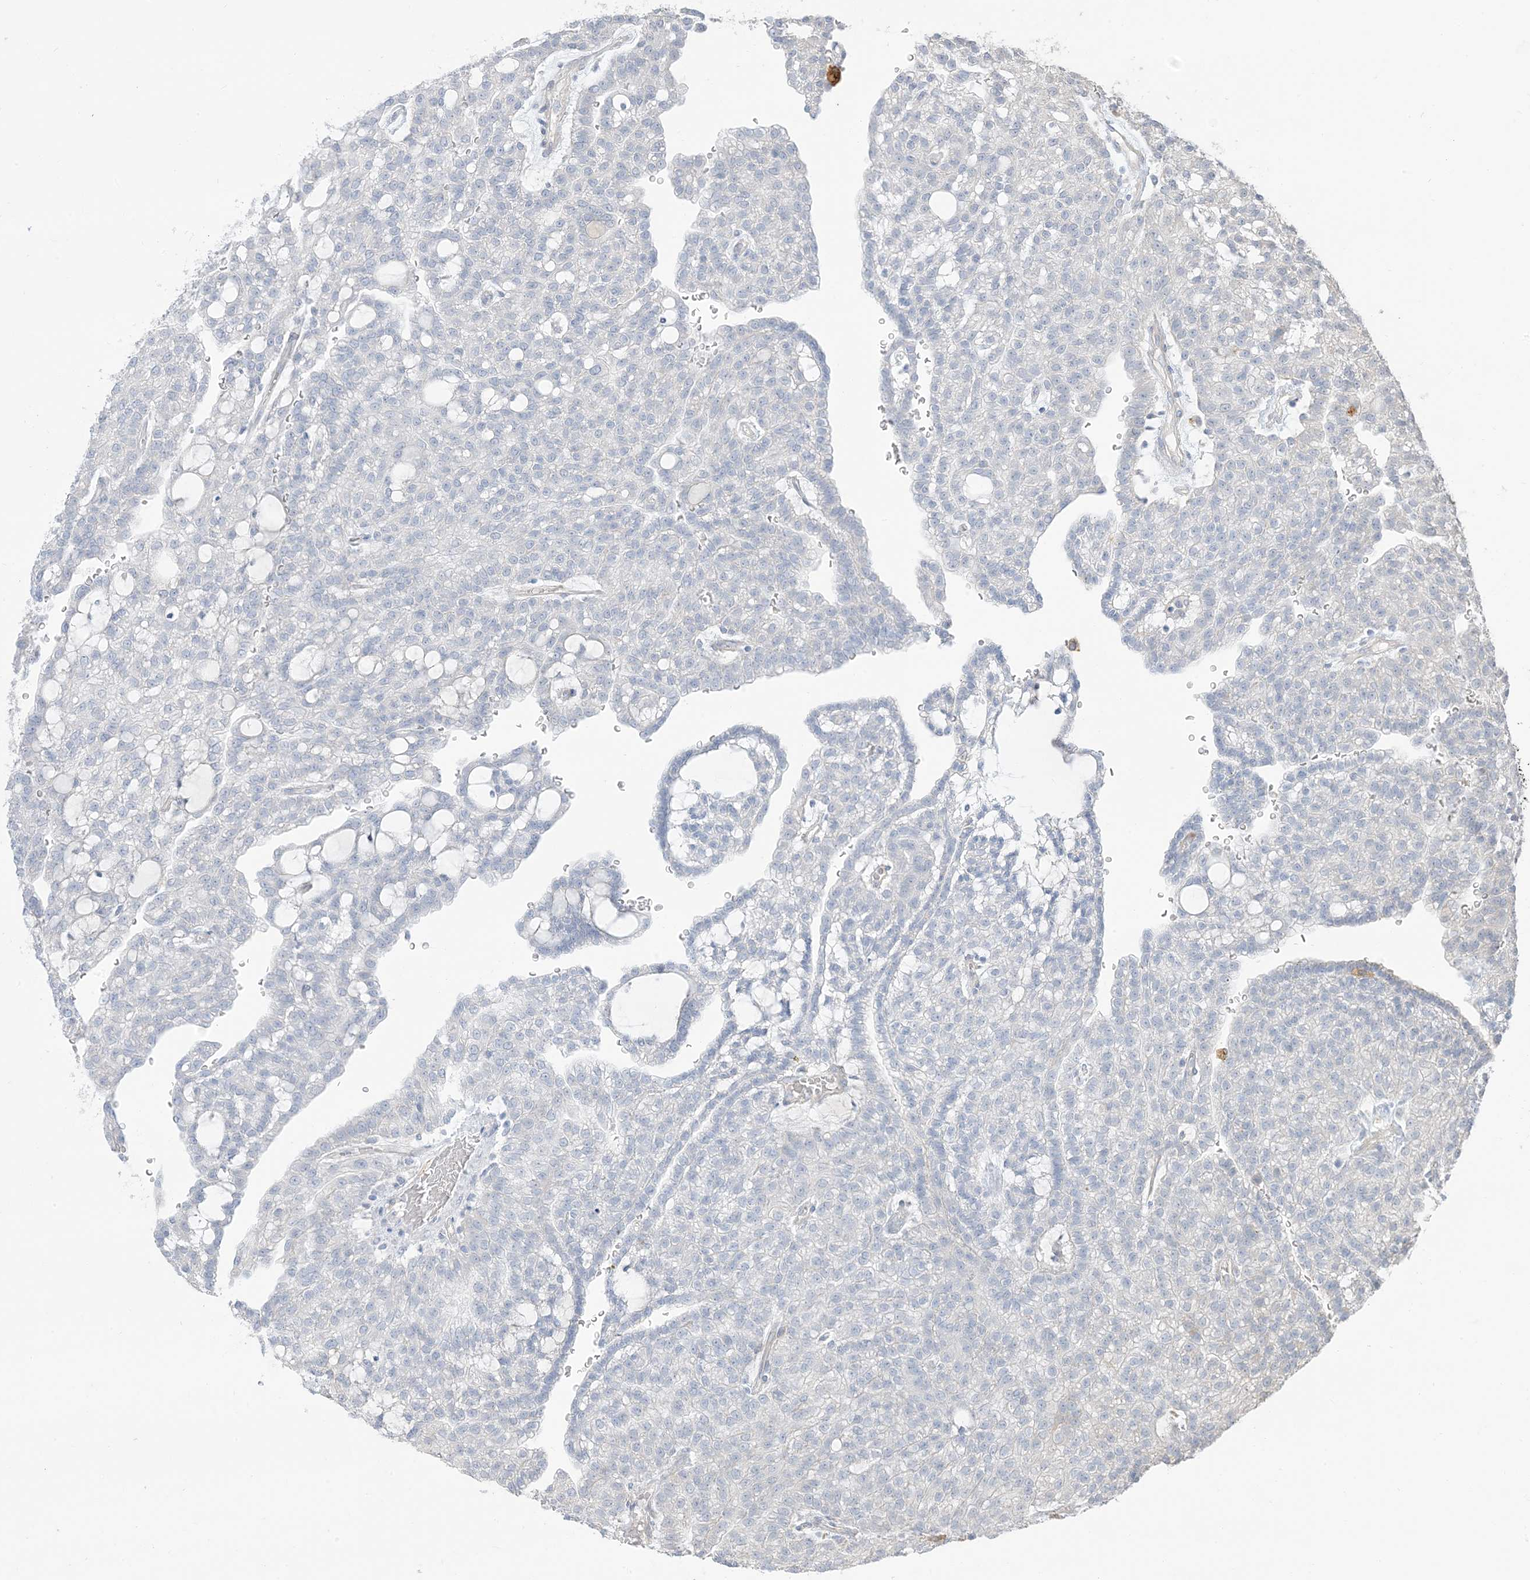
{"staining": {"intensity": "negative", "quantity": "none", "location": "none"}, "tissue": "renal cancer", "cell_type": "Tumor cells", "image_type": "cancer", "snomed": [{"axis": "morphology", "description": "Adenocarcinoma, NOS"}, {"axis": "topography", "description": "Kidney"}], "caption": "Protein analysis of renal cancer reveals no significant staining in tumor cells. (DAB immunohistochemistry (IHC), high magnification).", "gene": "RNF175", "patient": {"sex": "male", "age": 63}}